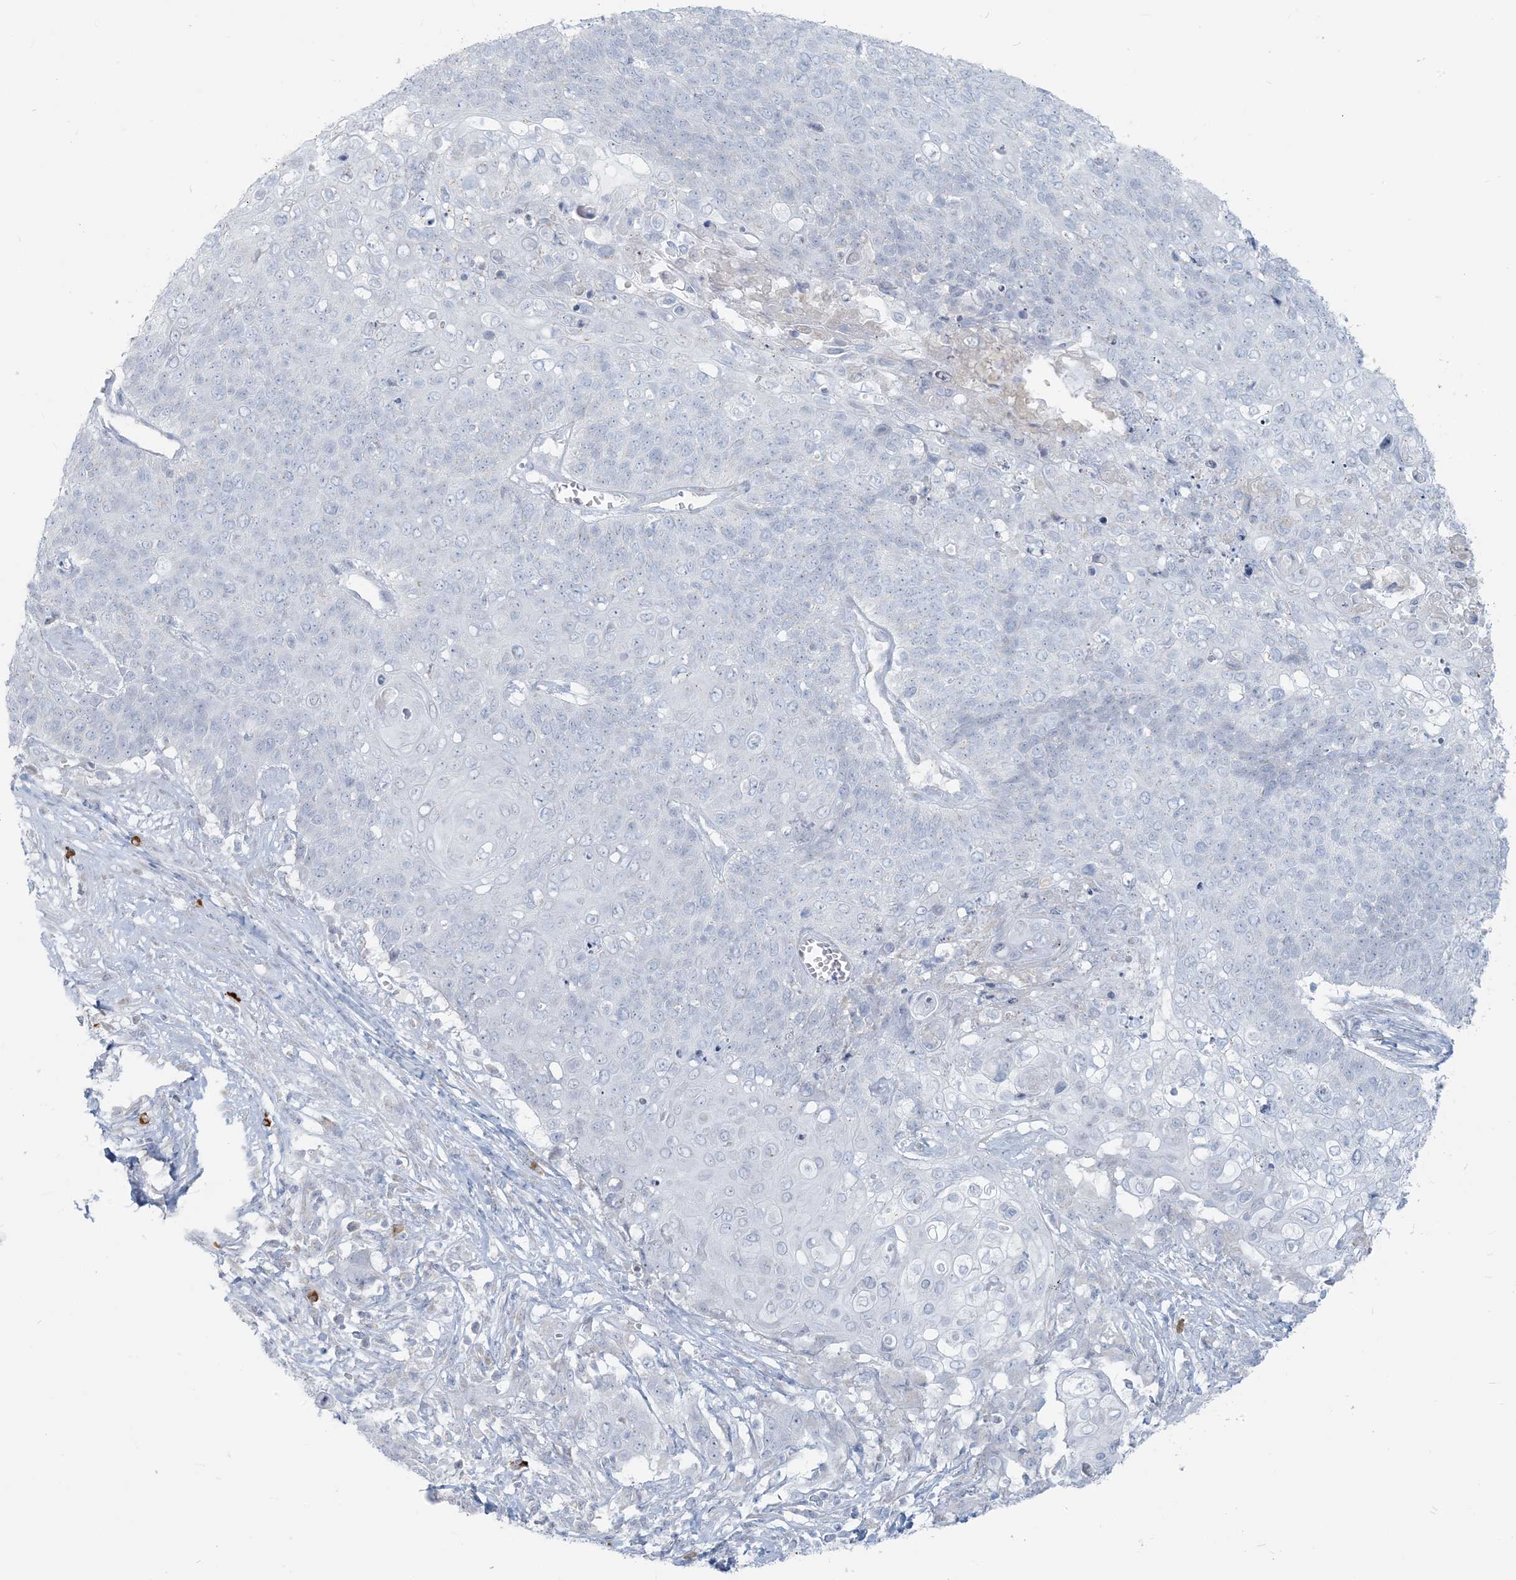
{"staining": {"intensity": "negative", "quantity": "none", "location": "none"}, "tissue": "cervical cancer", "cell_type": "Tumor cells", "image_type": "cancer", "snomed": [{"axis": "morphology", "description": "Squamous cell carcinoma, NOS"}, {"axis": "topography", "description": "Cervix"}], "caption": "Cervical cancer stained for a protein using IHC exhibits no expression tumor cells.", "gene": "SCML1", "patient": {"sex": "female", "age": 39}}